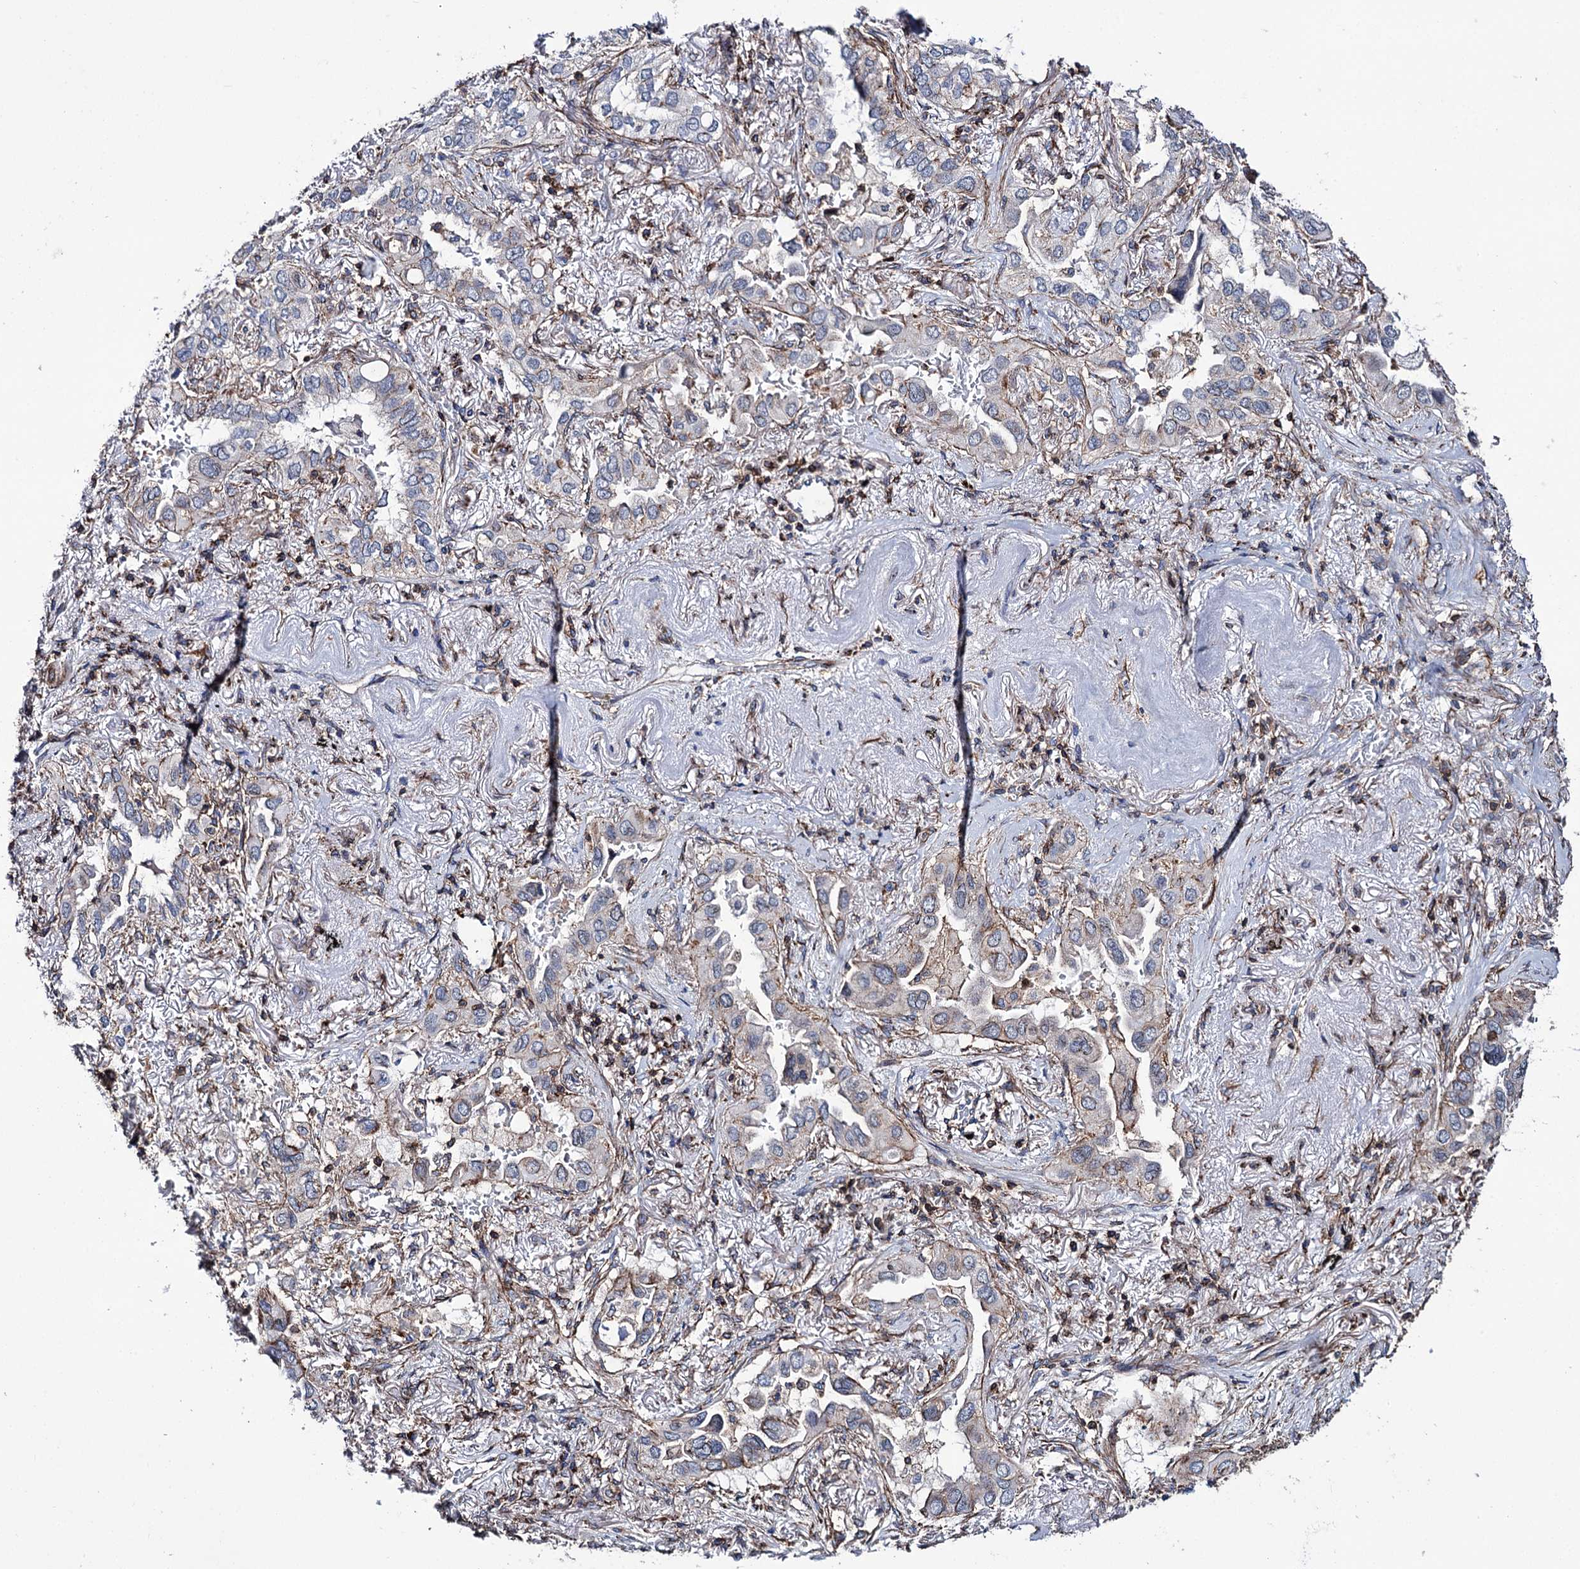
{"staining": {"intensity": "weak", "quantity": "<25%", "location": "cytoplasmic/membranous"}, "tissue": "lung cancer", "cell_type": "Tumor cells", "image_type": "cancer", "snomed": [{"axis": "morphology", "description": "Adenocarcinoma, NOS"}, {"axis": "topography", "description": "Lung"}], "caption": "An image of human lung adenocarcinoma is negative for staining in tumor cells. The staining was performed using DAB to visualize the protein expression in brown, while the nuclei were stained in blue with hematoxylin (Magnification: 20x).", "gene": "DEF6", "patient": {"sex": "female", "age": 76}}